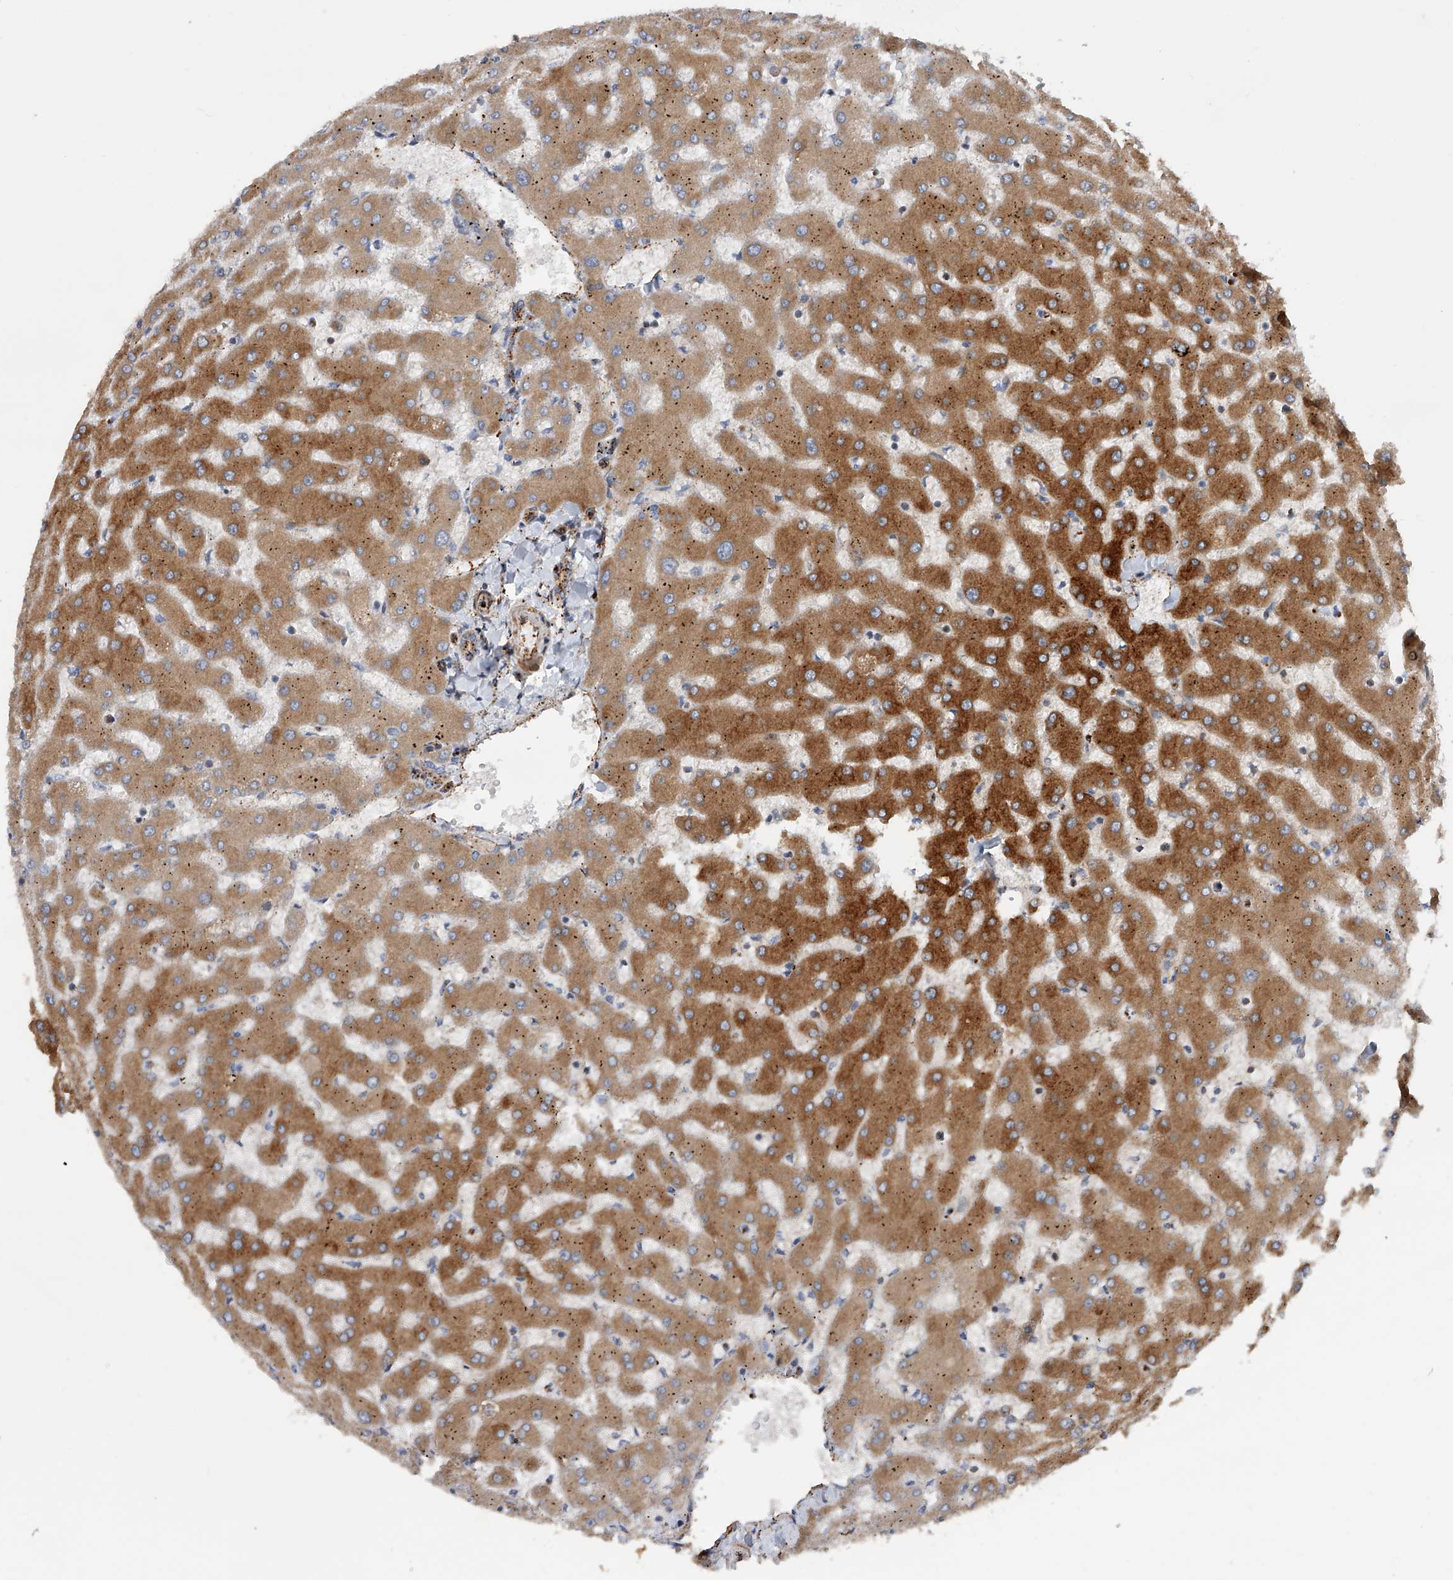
{"staining": {"intensity": "moderate", "quantity": "<25%", "location": "cytoplasmic/membranous"}, "tissue": "liver", "cell_type": "Cholangiocytes", "image_type": "normal", "snomed": [{"axis": "morphology", "description": "Normal tissue, NOS"}, {"axis": "topography", "description": "Liver"}], "caption": "Immunohistochemical staining of unremarkable liver exhibits low levels of moderate cytoplasmic/membranous staining in approximately <25% of cholangiocytes. (Stains: DAB in brown, nuclei in blue, Microscopy: brightfield microscopy at high magnification).", "gene": "PDSS2", "patient": {"sex": "female", "age": 63}}